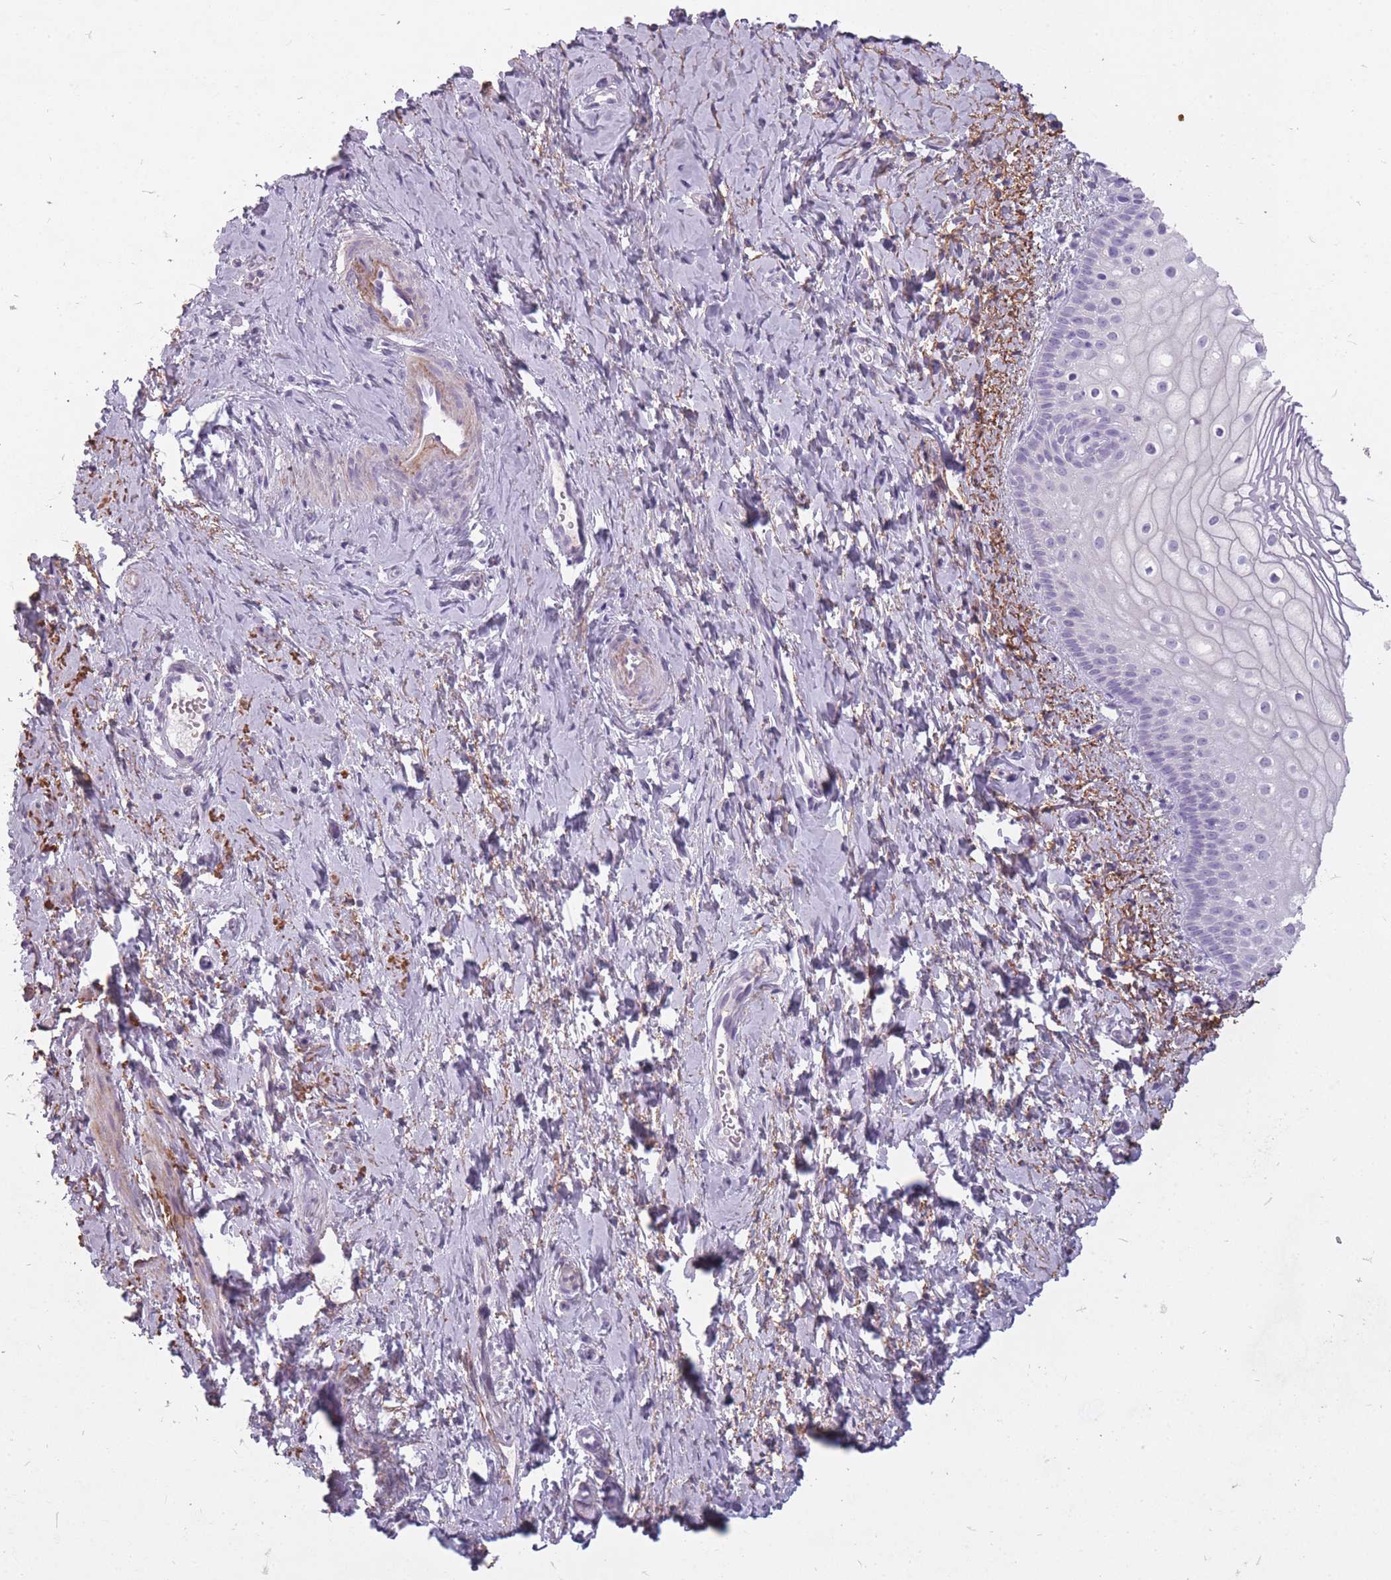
{"staining": {"intensity": "negative", "quantity": "none", "location": "none"}, "tissue": "vagina", "cell_type": "Squamous epithelial cells", "image_type": "normal", "snomed": [{"axis": "morphology", "description": "Normal tissue, NOS"}, {"axis": "topography", "description": "Vagina"}], "caption": "Immunohistochemical staining of unremarkable vagina displays no significant expression in squamous epithelial cells. The staining is performed using DAB brown chromogen with nuclei counter-stained in using hematoxylin.", "gene": "RFX4", "patient": {"sex": "female", "age": 56}}